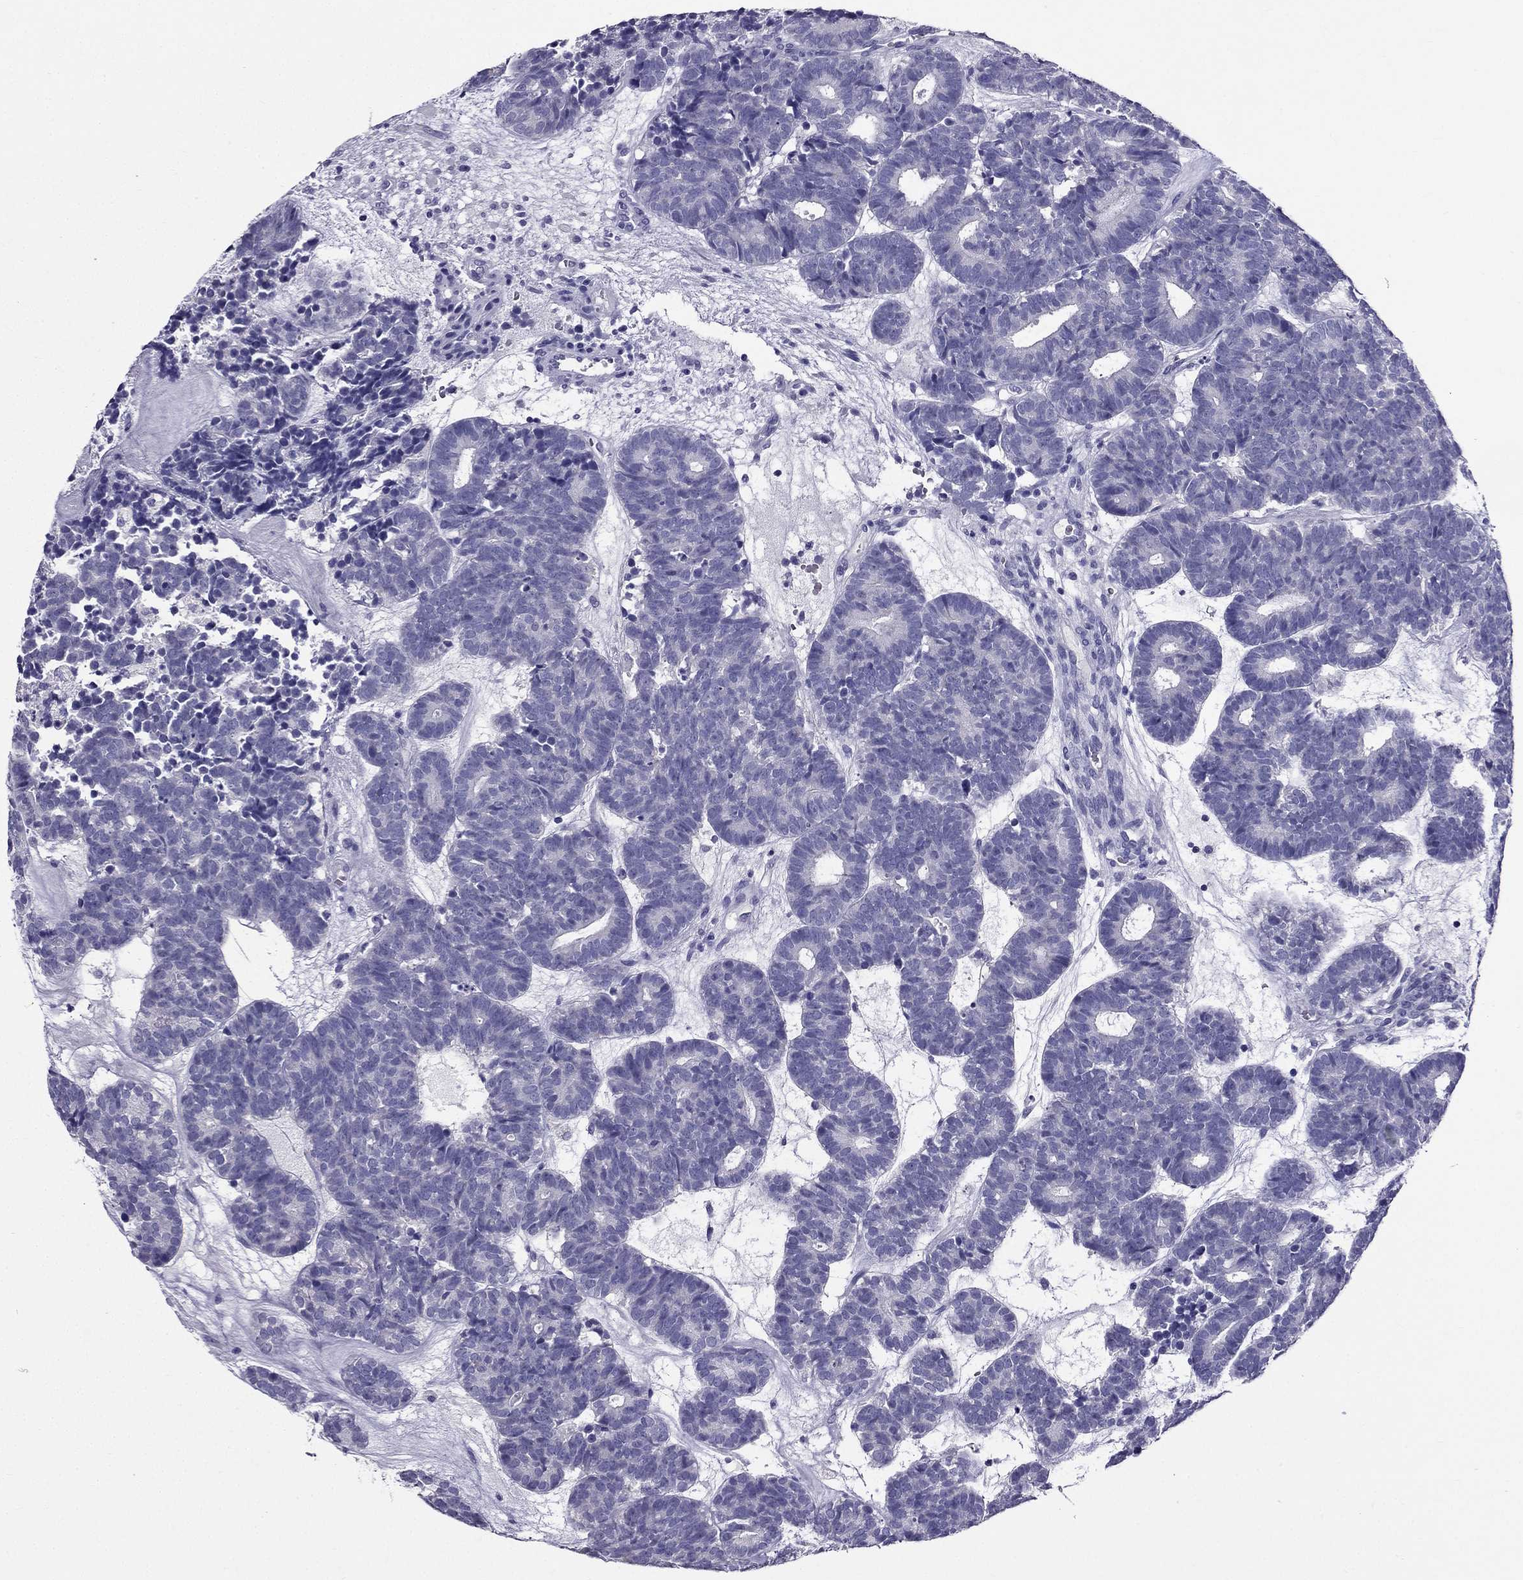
{"staining": {"intensity": "negative", "quantity": "none", "location": "none"}, "tissue": "head and neck cancer", "cell_type": "Tumor cells", "image_type": "cancer", "snomed": [{"axis": "morphology", "description": "Adenocarcinoma, NOS"}, {"axis": "topography", "description": "Head-Neck"}], "caption": "Tumor cells show no significant protein staining in adenocarcinoma (head and neck). (DAB IHC, high magnification).", "gene": "ZNF541", "patient": {"sex": "female", "age": 81}}